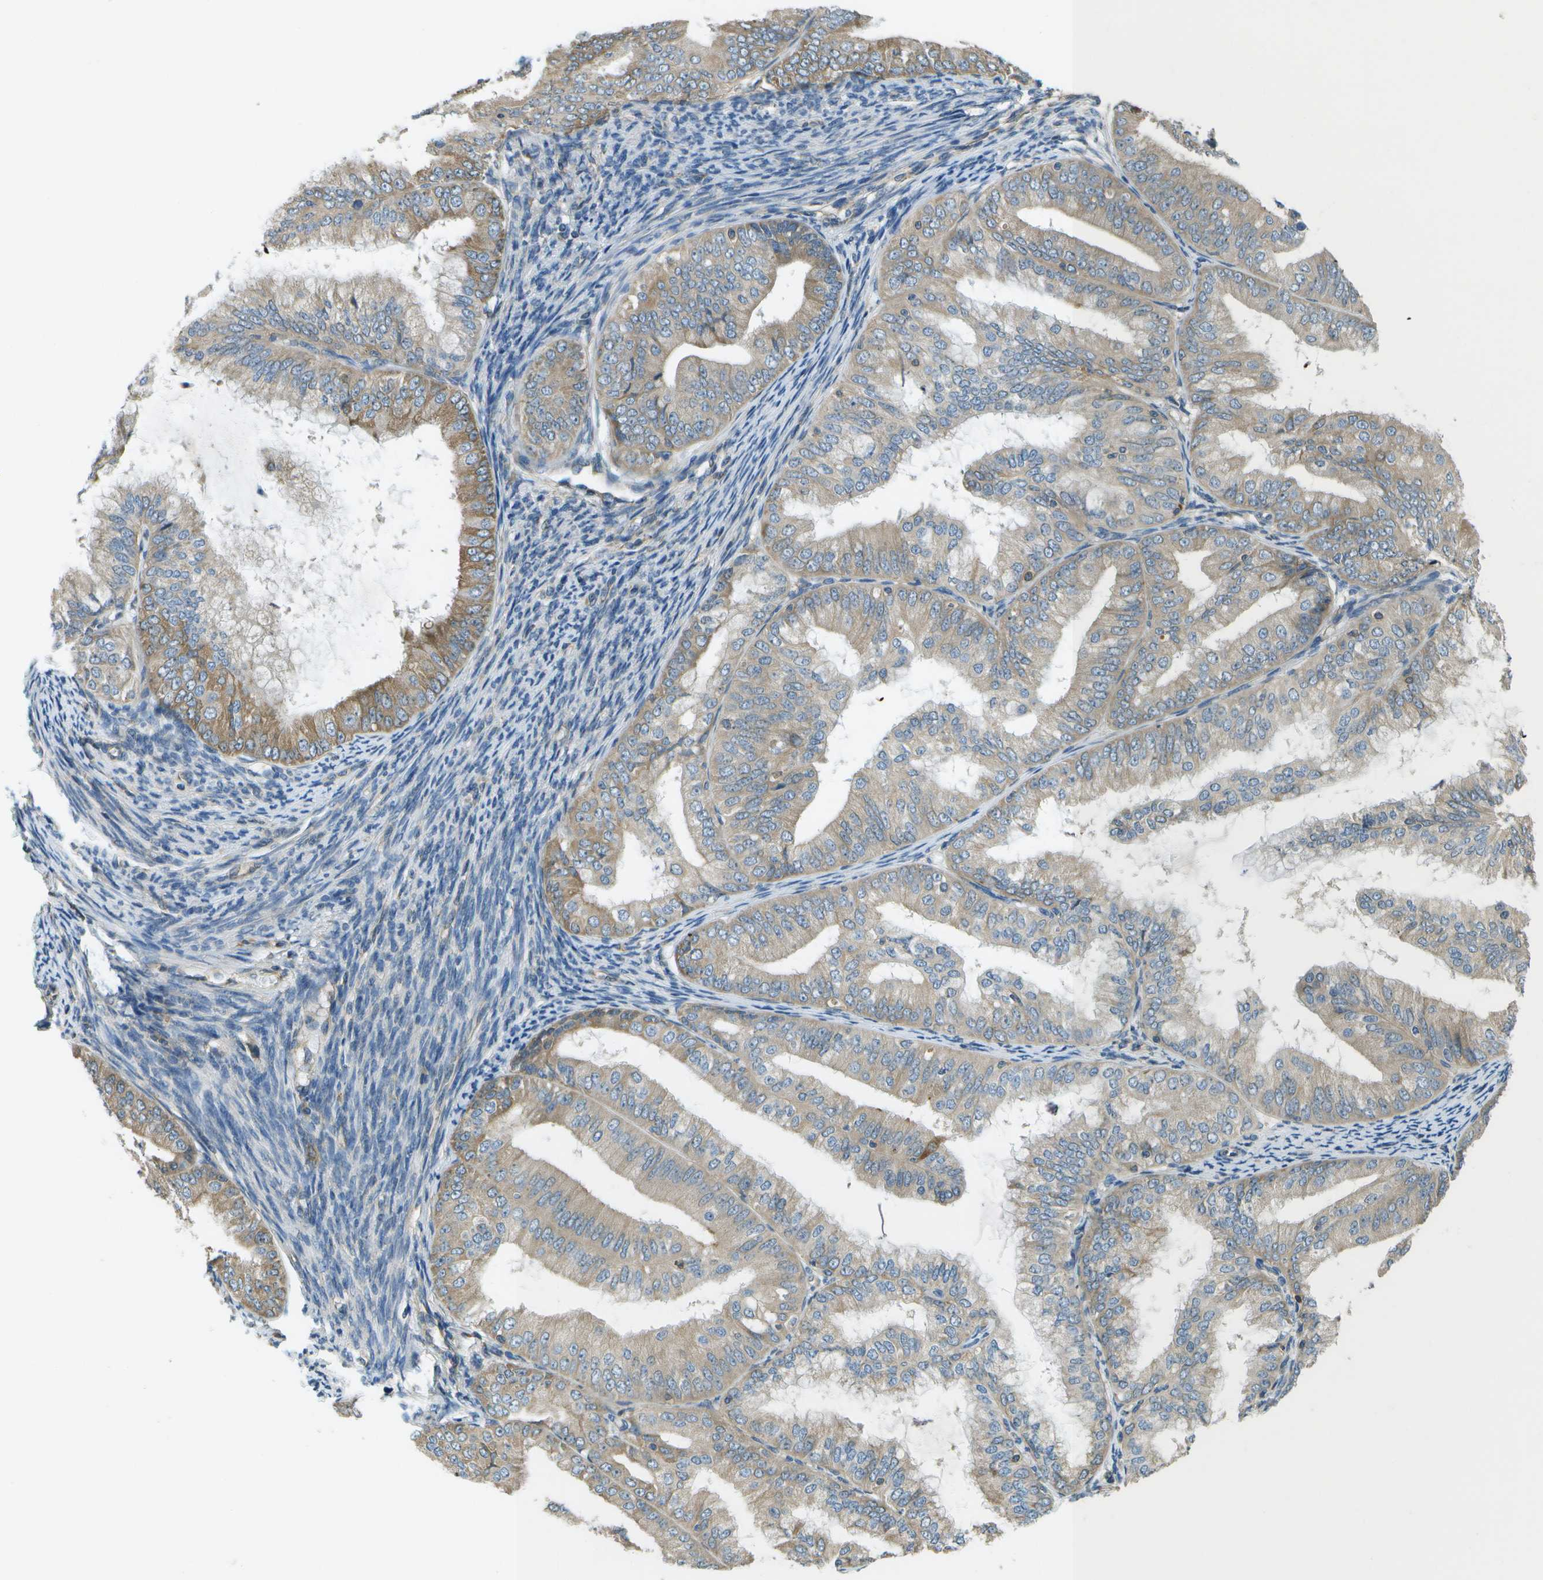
{"staining": {"intensity": "weak", "quantity": ">75%", "location": "cytoplasmic/membranous"}, "tissue": "endometrial cancer", "cell_type": "Tumor cells", "image_type": "cancer", "snomed": [{"axis": "morphology", "description": "Adenocarcinoma, NOS"}, {"axis": "topography", "description": "Endometrium"}], "caption": "Tumor cells reveal low levels of weak cytoplasmic/membranous staining in about >75% of cells in human endometrial cancer (adenocarcinoma). (brown staining indicates protein expression, while blue staining denotes nuclei).", "gene": "SAMSN1", "patient": {"sex": "female", "age": 63}}